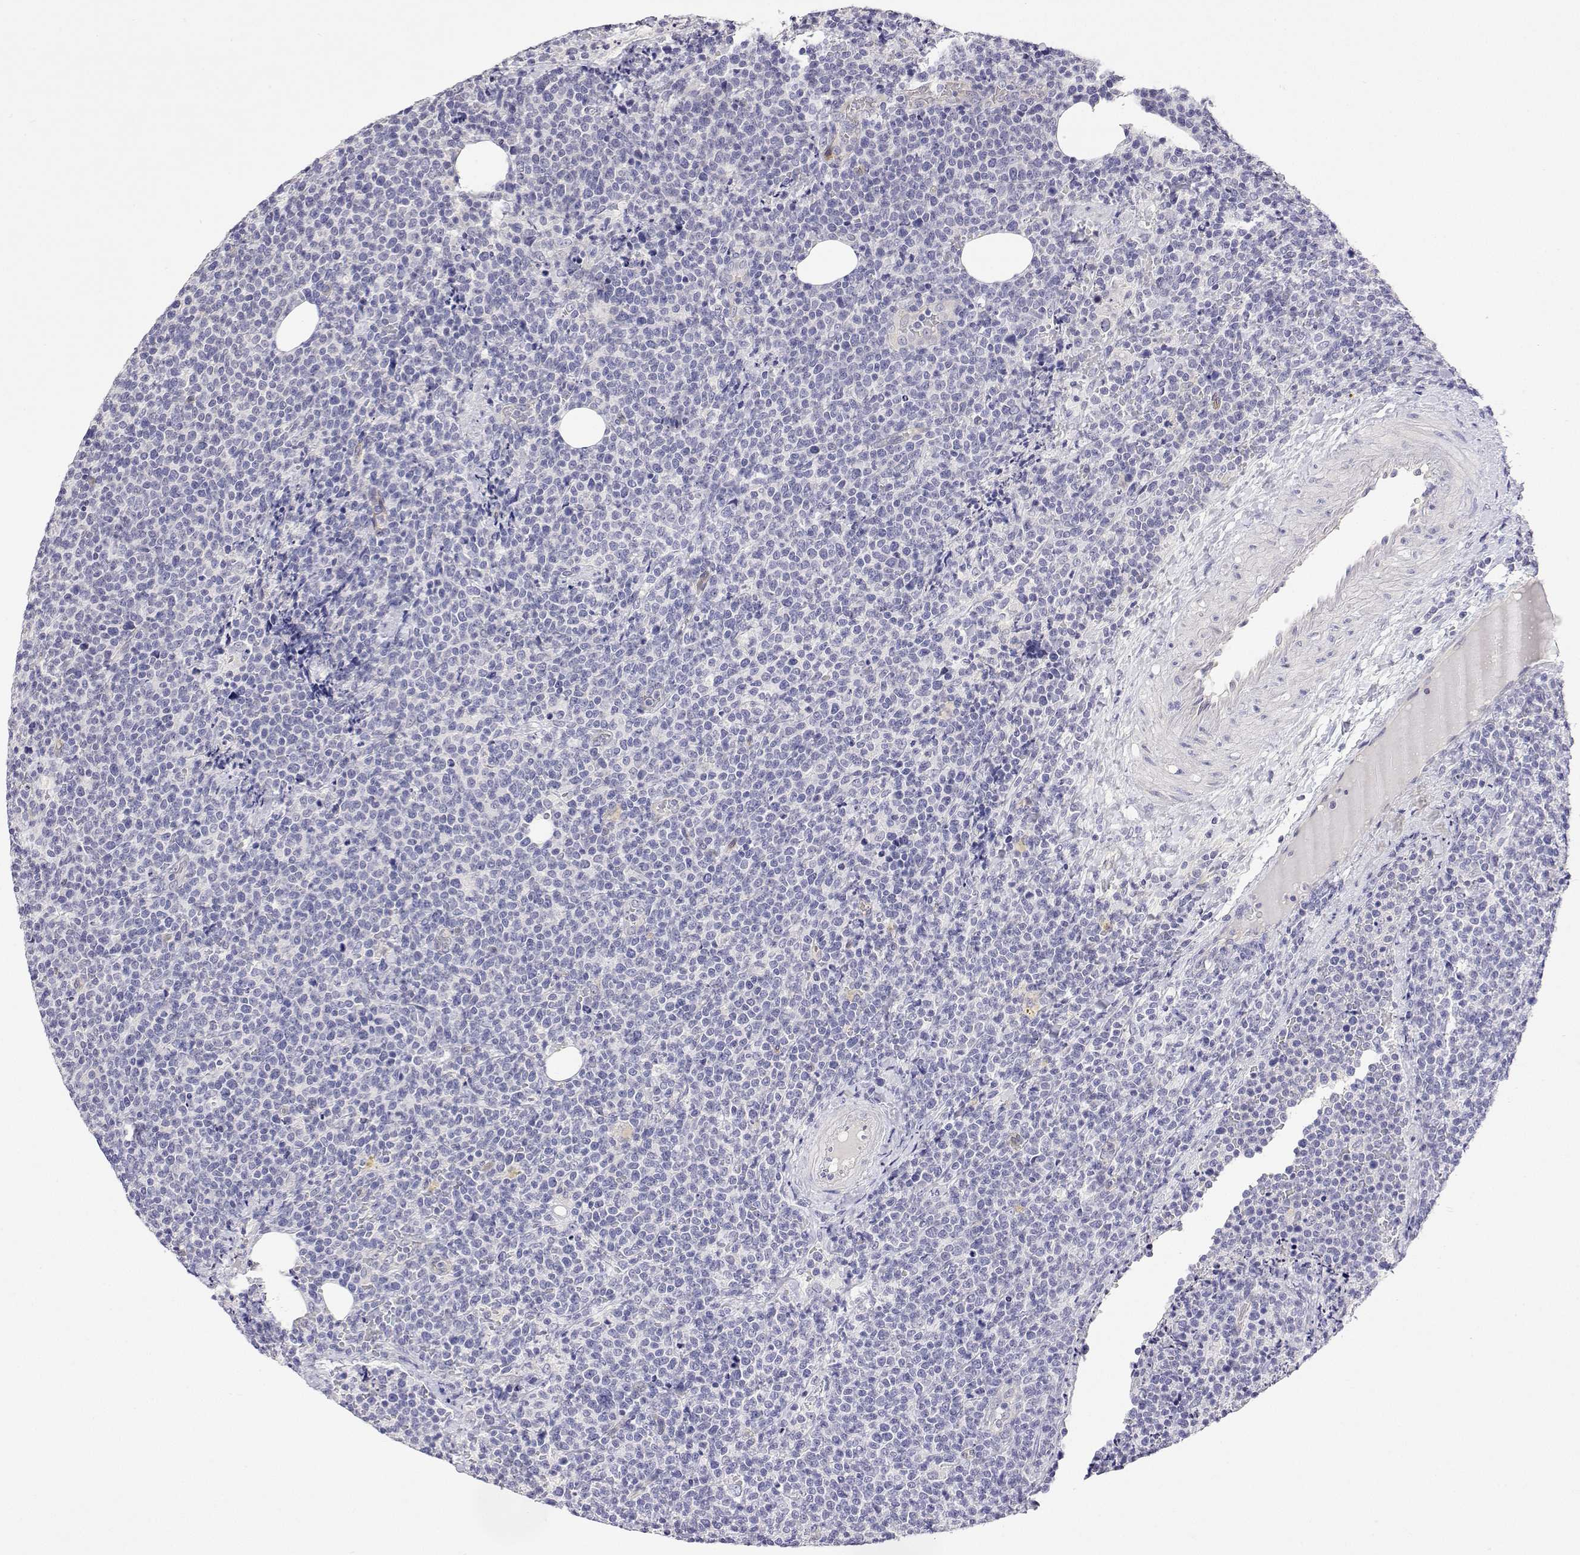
{"staining": {"intensity": "negative", "quantity": "none", "location": "none"}, "tissue": "lymphoma", "cell_type": "Tumor cells", "image_type": "cancer", "snomed": [{"axis": "morphology", "description": "Malignant lymphoma, non-Hodgkin's type, High grade"}, {"axis": "topography", "description": "Lymph node"}], "caption": "Immunohistochemistry of lymphoma reveals no expression in tumor cells. (Immunohistochemistry (ihc), brightfield microscopy, high magnification).", "gene": "PLCB1", "patient": {"sex": "male", "age": 61}}